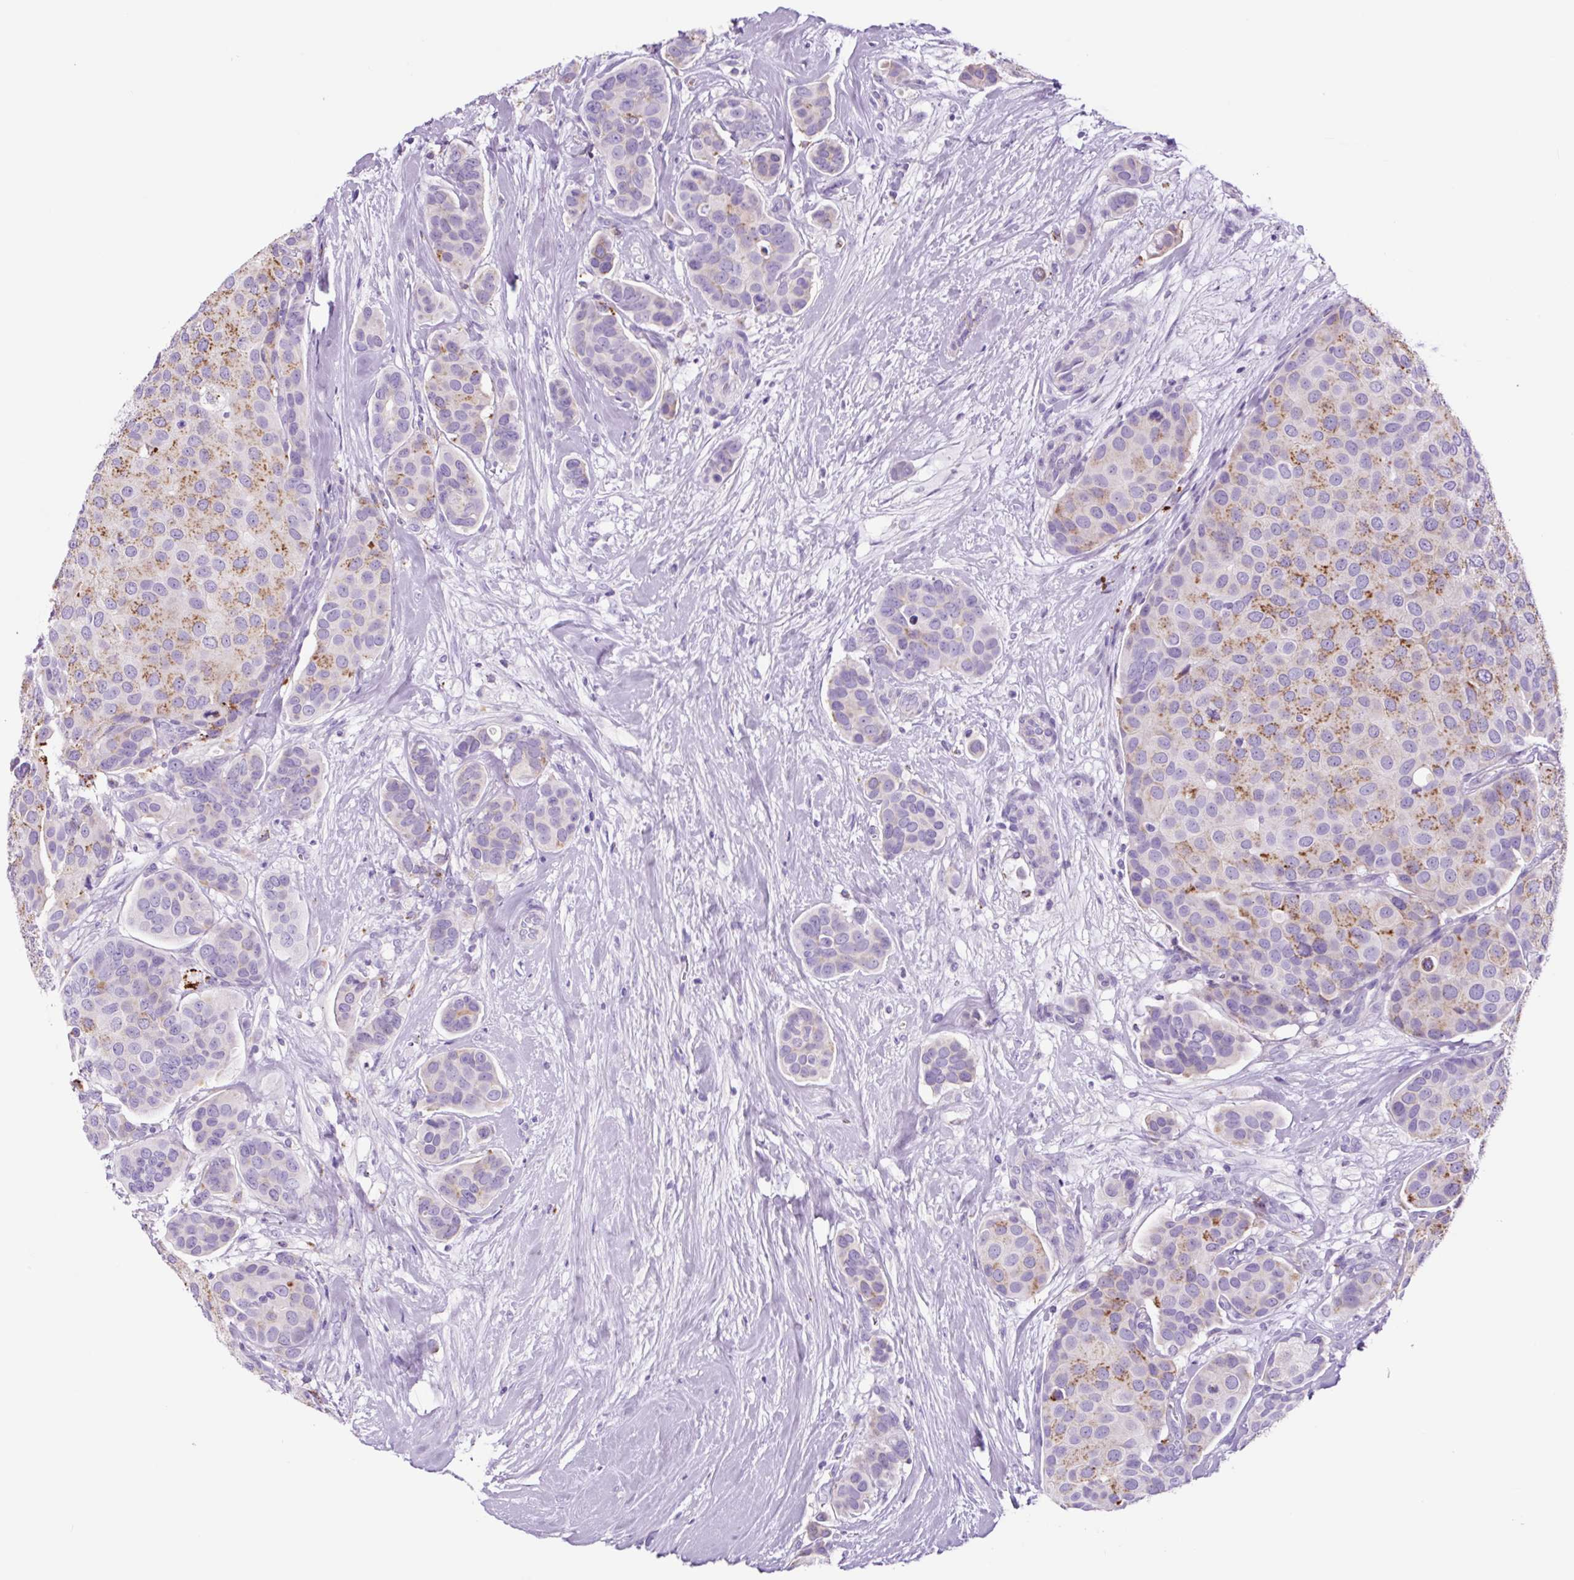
{"staining": {"intensity": "moderate", "quantity": "<25%", "location": "cytoplasmic/membranous"}, "tissue": "breast cancer", "cell_type": "Tumor cells", "image_type": "cancer", "snomed": [{"axis": "morphology", "description": "Duct carcinoma"}, {"axis": "topography", "description": "Breast"}], "caption": "Breast cancer stained with DAB (3,3'-diaminobenzidine) IHC exhibits low levels of moderate cytoplasmic/membranous staining in approximately <25% of tumor cells.", "gene": "LCN10", "patient": {"sex": "female", "age": 70}}